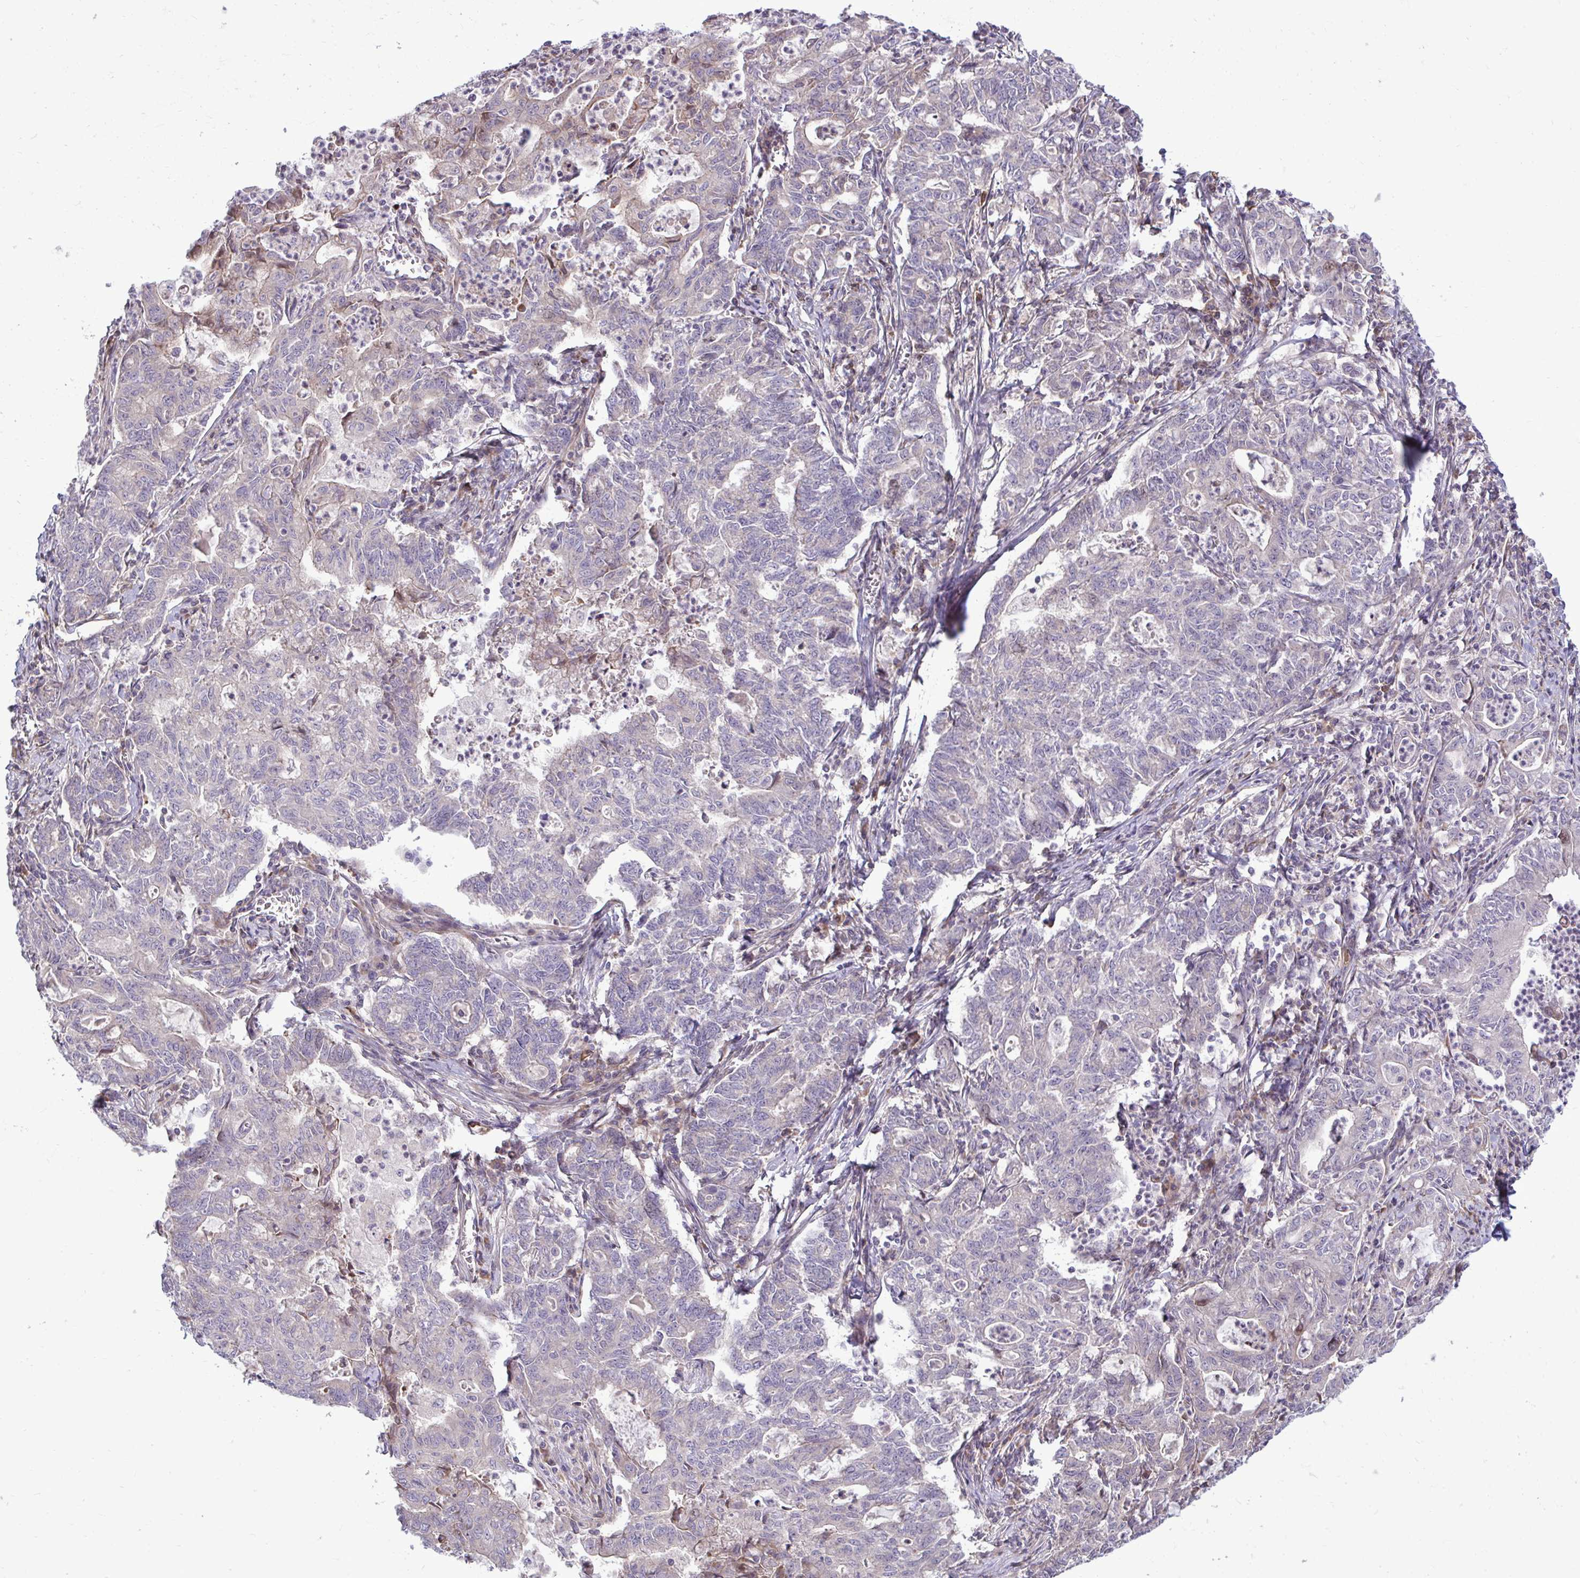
{"staining": {"intensity": "negative", "quantity": "none", "location": "none"}, "tissue": "stomach cancer", "cell_type": "Tumor cells", "image_type": "cancer", "snomed": [{"axis": "morphology", "description": "Adenocarcinoma, NOS"}, {"axis": "topography", "description": "Stomach, upper"}], "caption": "Tumor cells show no significant staining in adenocarcinoma (stomach).", "gene": "ZSCAN9", "patient": {"sex": "female", "age": 79}}